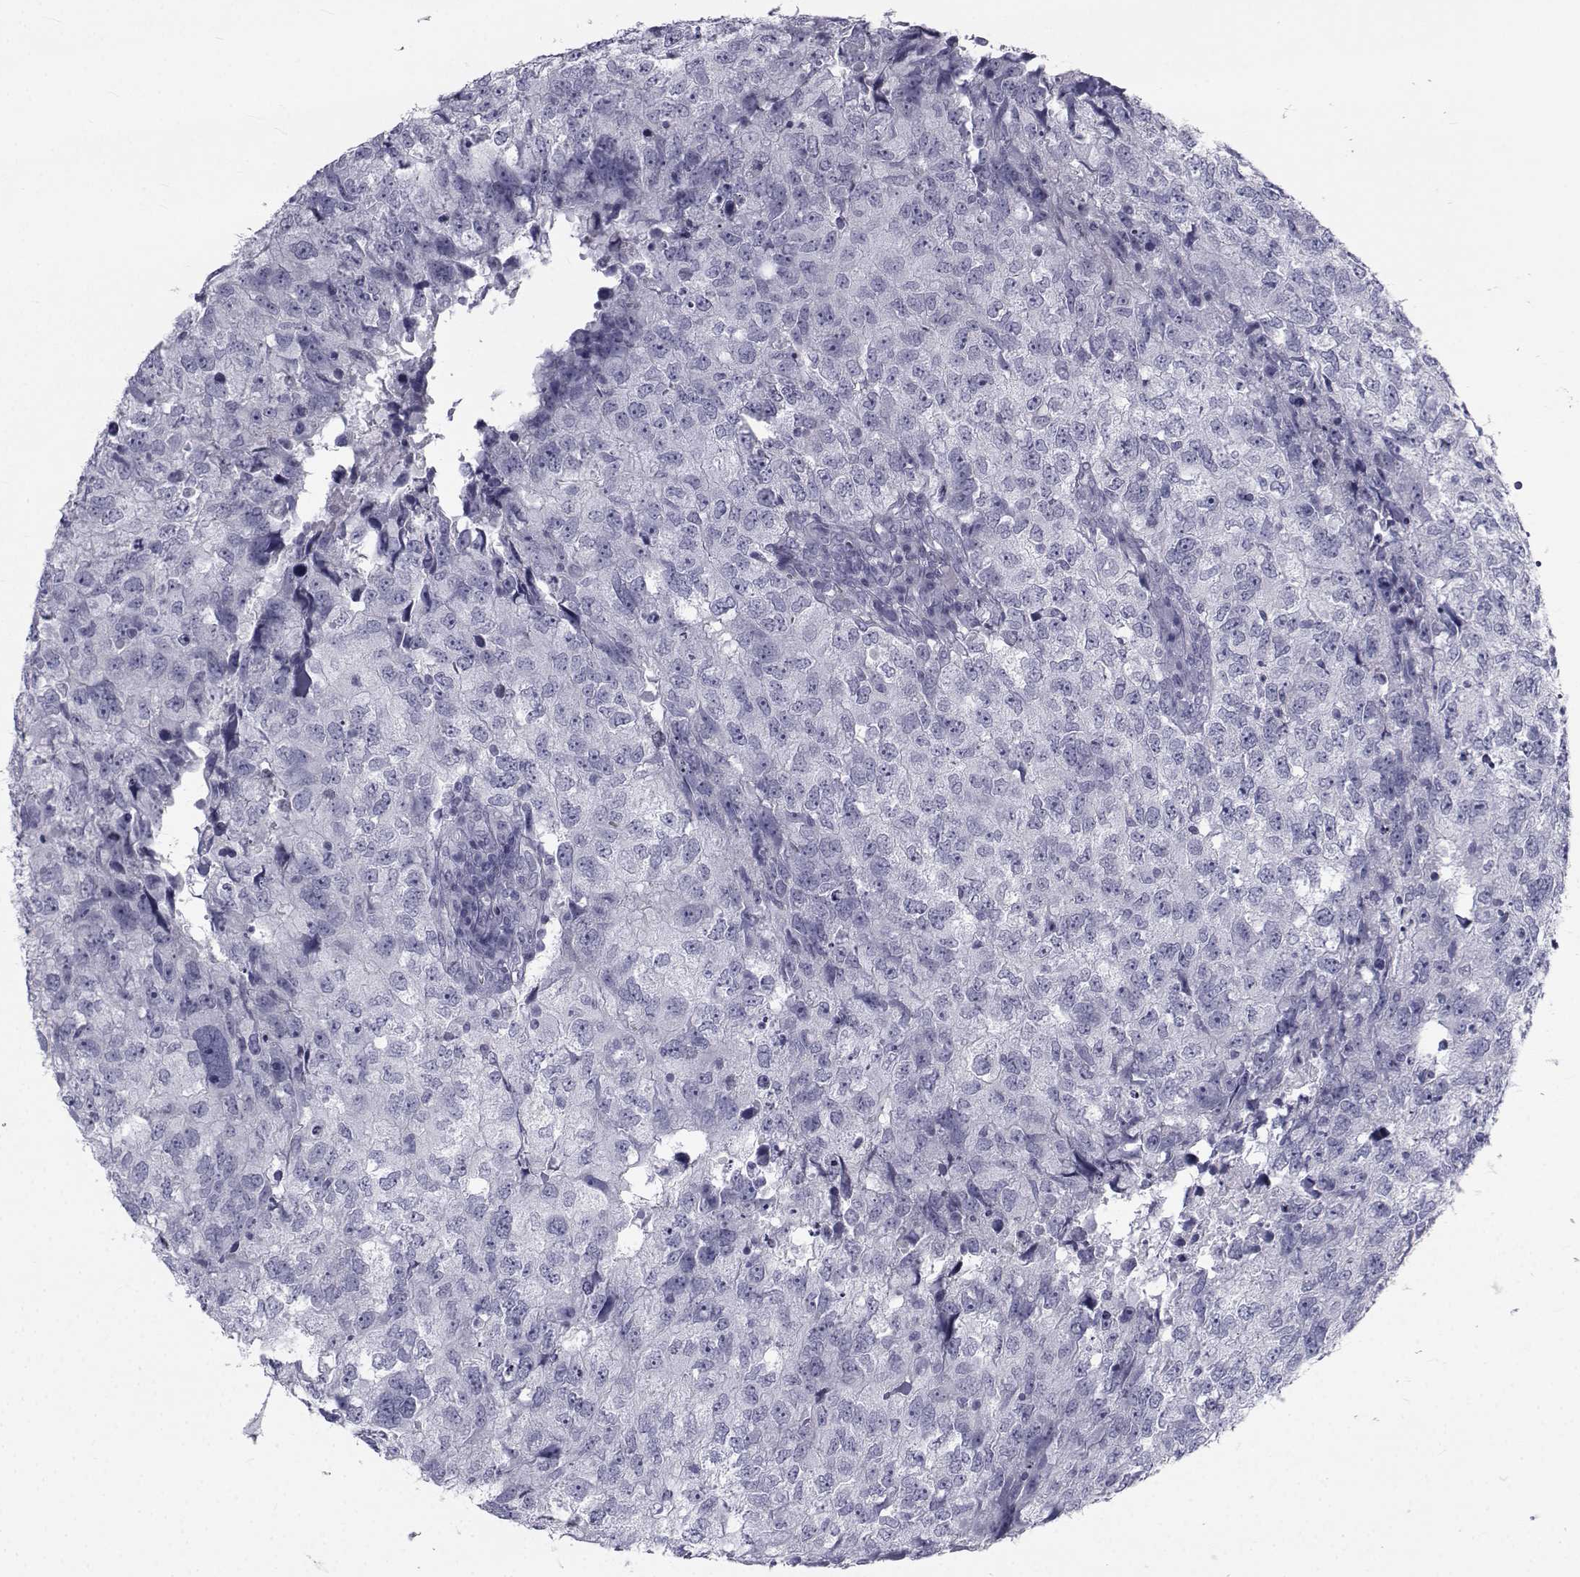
{"staining": {"intensity": "negative", "quantity": "none", "location": "none"}, "tissue": "breast cancer", "cell_type": "Tumor cells", "image_type": "cancer", "snomed": [{"axis": "morphology", "description": "Duct carcinoma"}, {"axis": "topography", "description": "Breast"}], "caption": "Immunohistochemical staining of human intraductal carcinoma (breast) shows no significant expression in tumor cells.", "gene": "FDXR", "patient": {"sex": "female", "age": 30}}